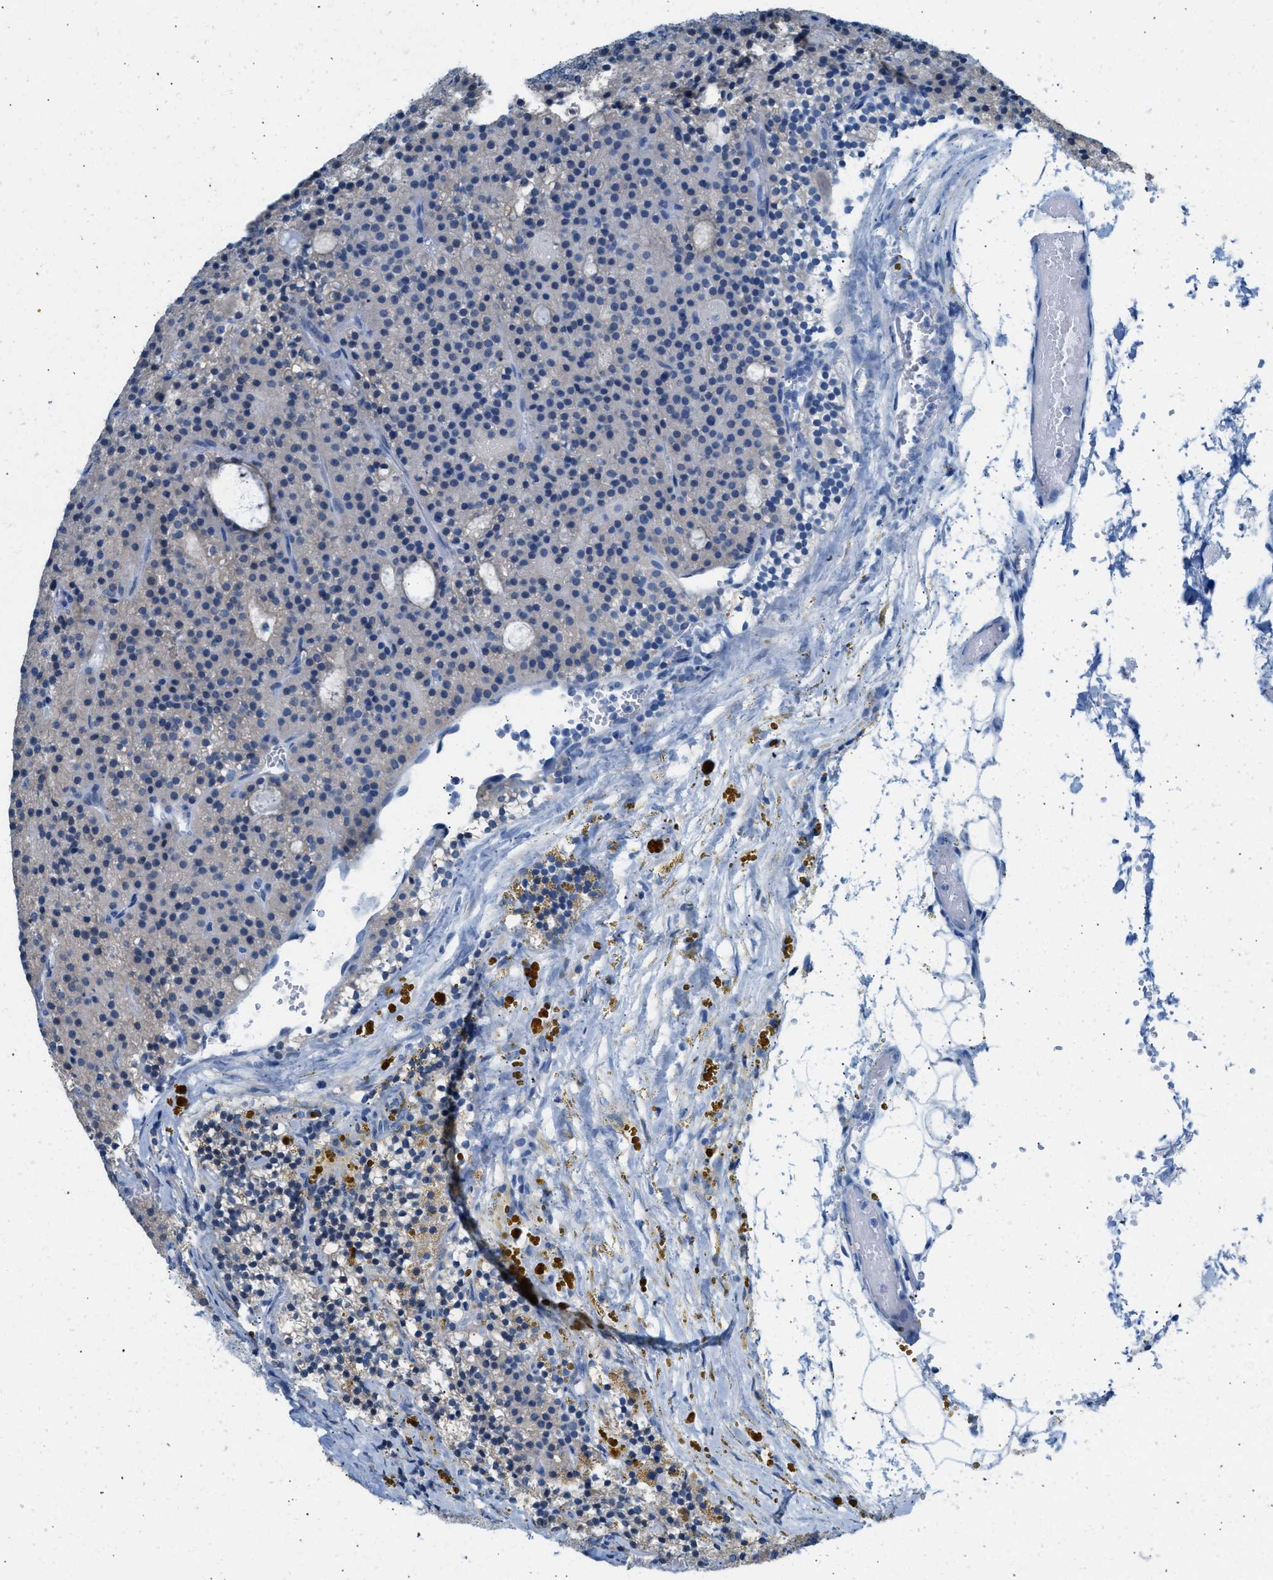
{"staining": {"intensity": "weak", "quantity": "<25%", "location": "cytoplasmic/membranous"}, "tissue": "parathyroid gland", "cell_type": "Glandular cells", "image_type": "normal", "snomed": [{"axis": "morphology", "description": "Normal tissue, NOS"}, {"axis": "morphology", "description": "Adenoma, NOS"}, {"axis": "topography", "description": "Parathyroid gland"}], "caption": "Immunohistochemistry (IHC) histopathology image of unremarkable human parathyroid gland stained for a protein (brown), which displays no expression in glandular cells.", "gene": "SPAM1", "patient": {"sex": "male", "age": 75}}